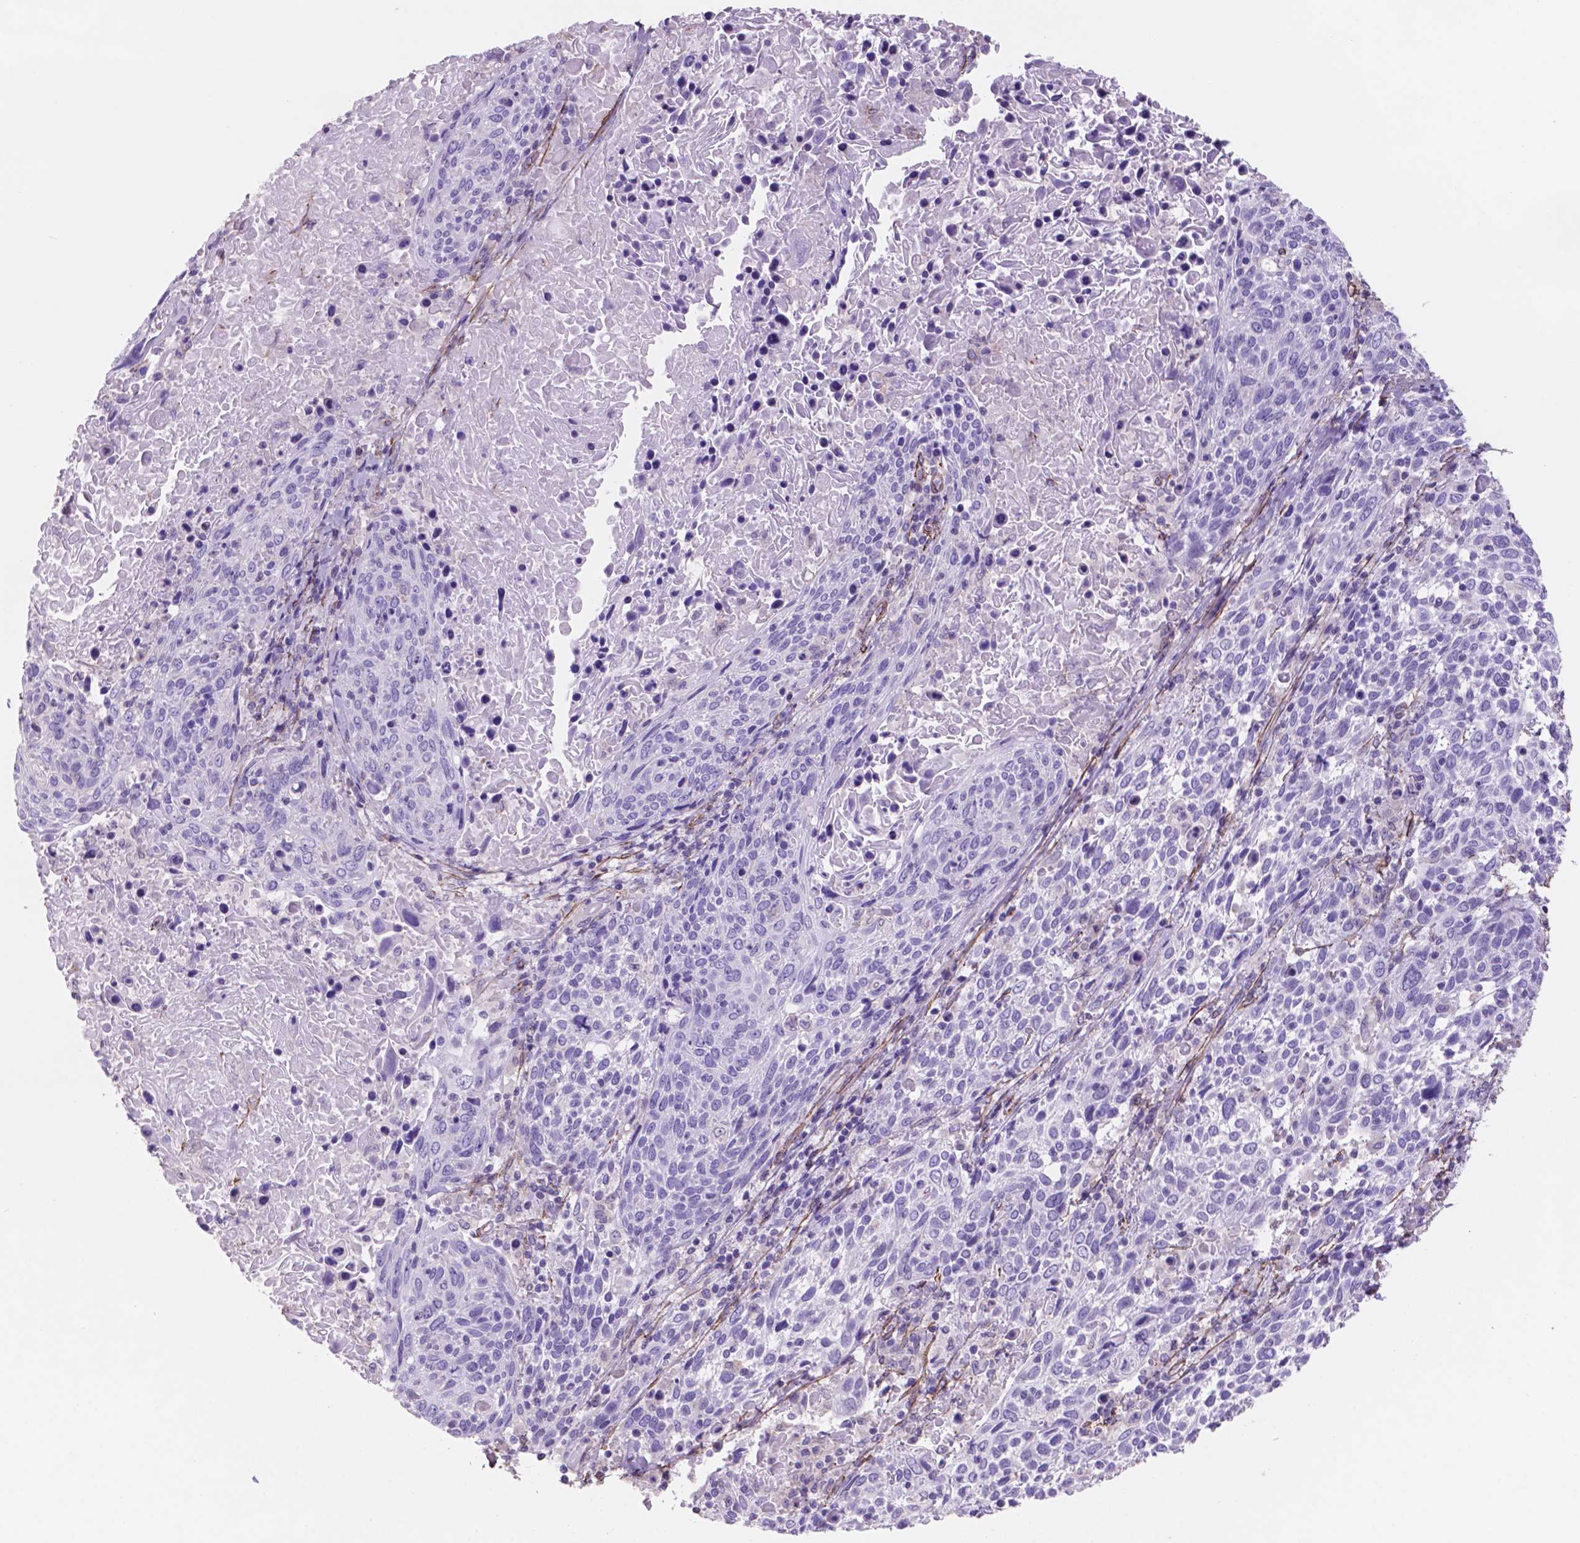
{"staining": {"intensity": "negative", "quantity": "none", "location": "none"}, "tissue": "cervical cancer", "cell_type": "Tumor cells", "image_type": "cancer", "snomed": [{"axis": "morphology", "description": "Squamous cell carcinoma, NOS"}, {"axis": "topography", "description": "Cervix"}], "caption": "High power microscopy image of an immunohistochemistry image of squamous cell carcinoma (cervical), revealing no significant staining in tumor cells.", "gene": "TOR2A", "patient": {"sex": "female", "age": 61}}